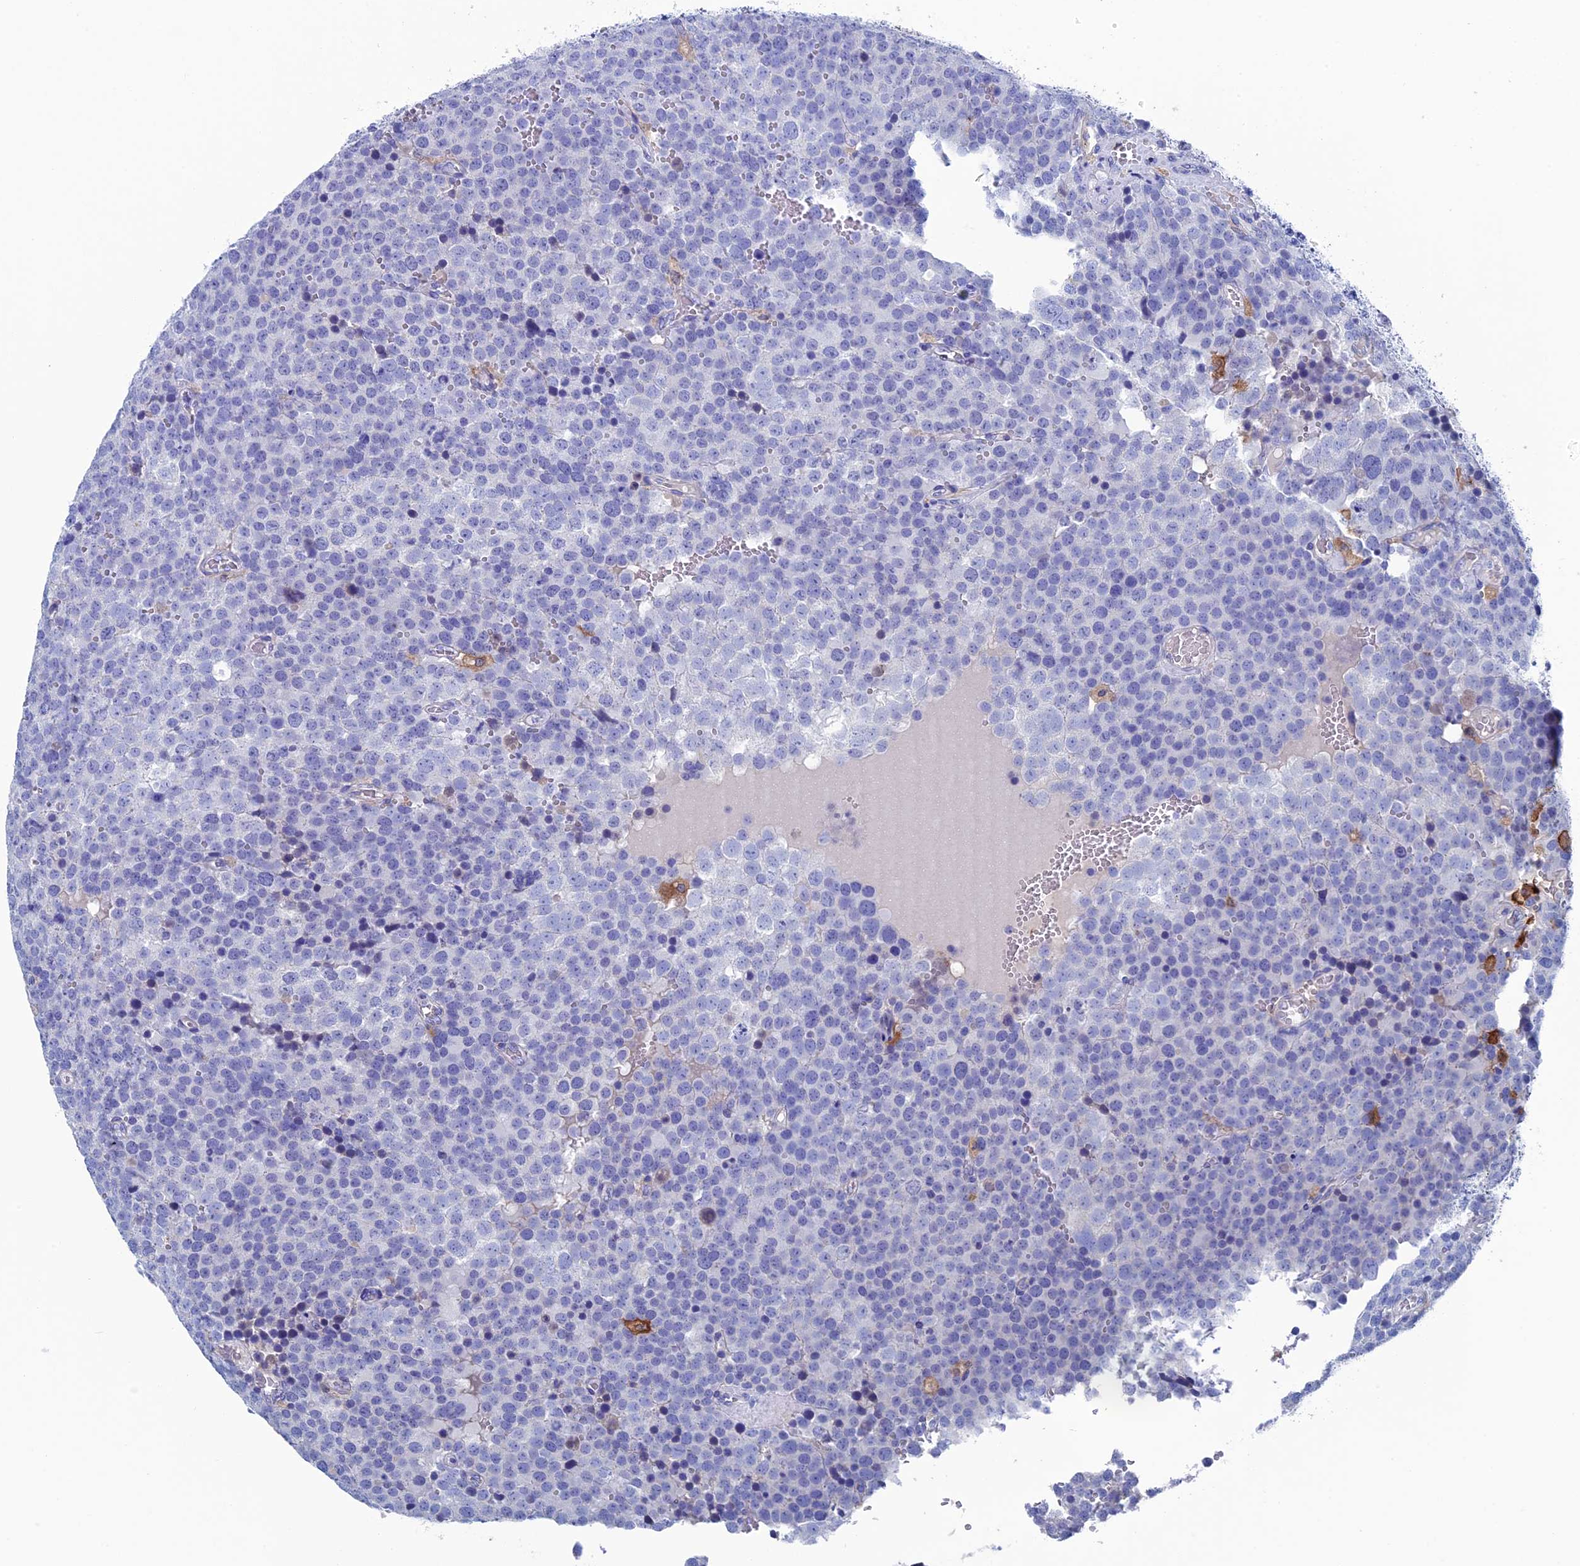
{"staining": {"intensity": "negative", "quantity": "none", "location": "none"}, "tissue": "testis cancer", "cell_type": "Tumor cells", "image_type": "cancer", "snomed": [{"axis": "morphology", "description": "Seminoma, NOS"}, {"axis": "topography", "description": "Testis"}], "caption": "The IHC photomicrograph has no significant staining in tumor cells of testis cancer tissue.", "gene": "TYROBP", "patient": {"sex": "male", "age": 71}}